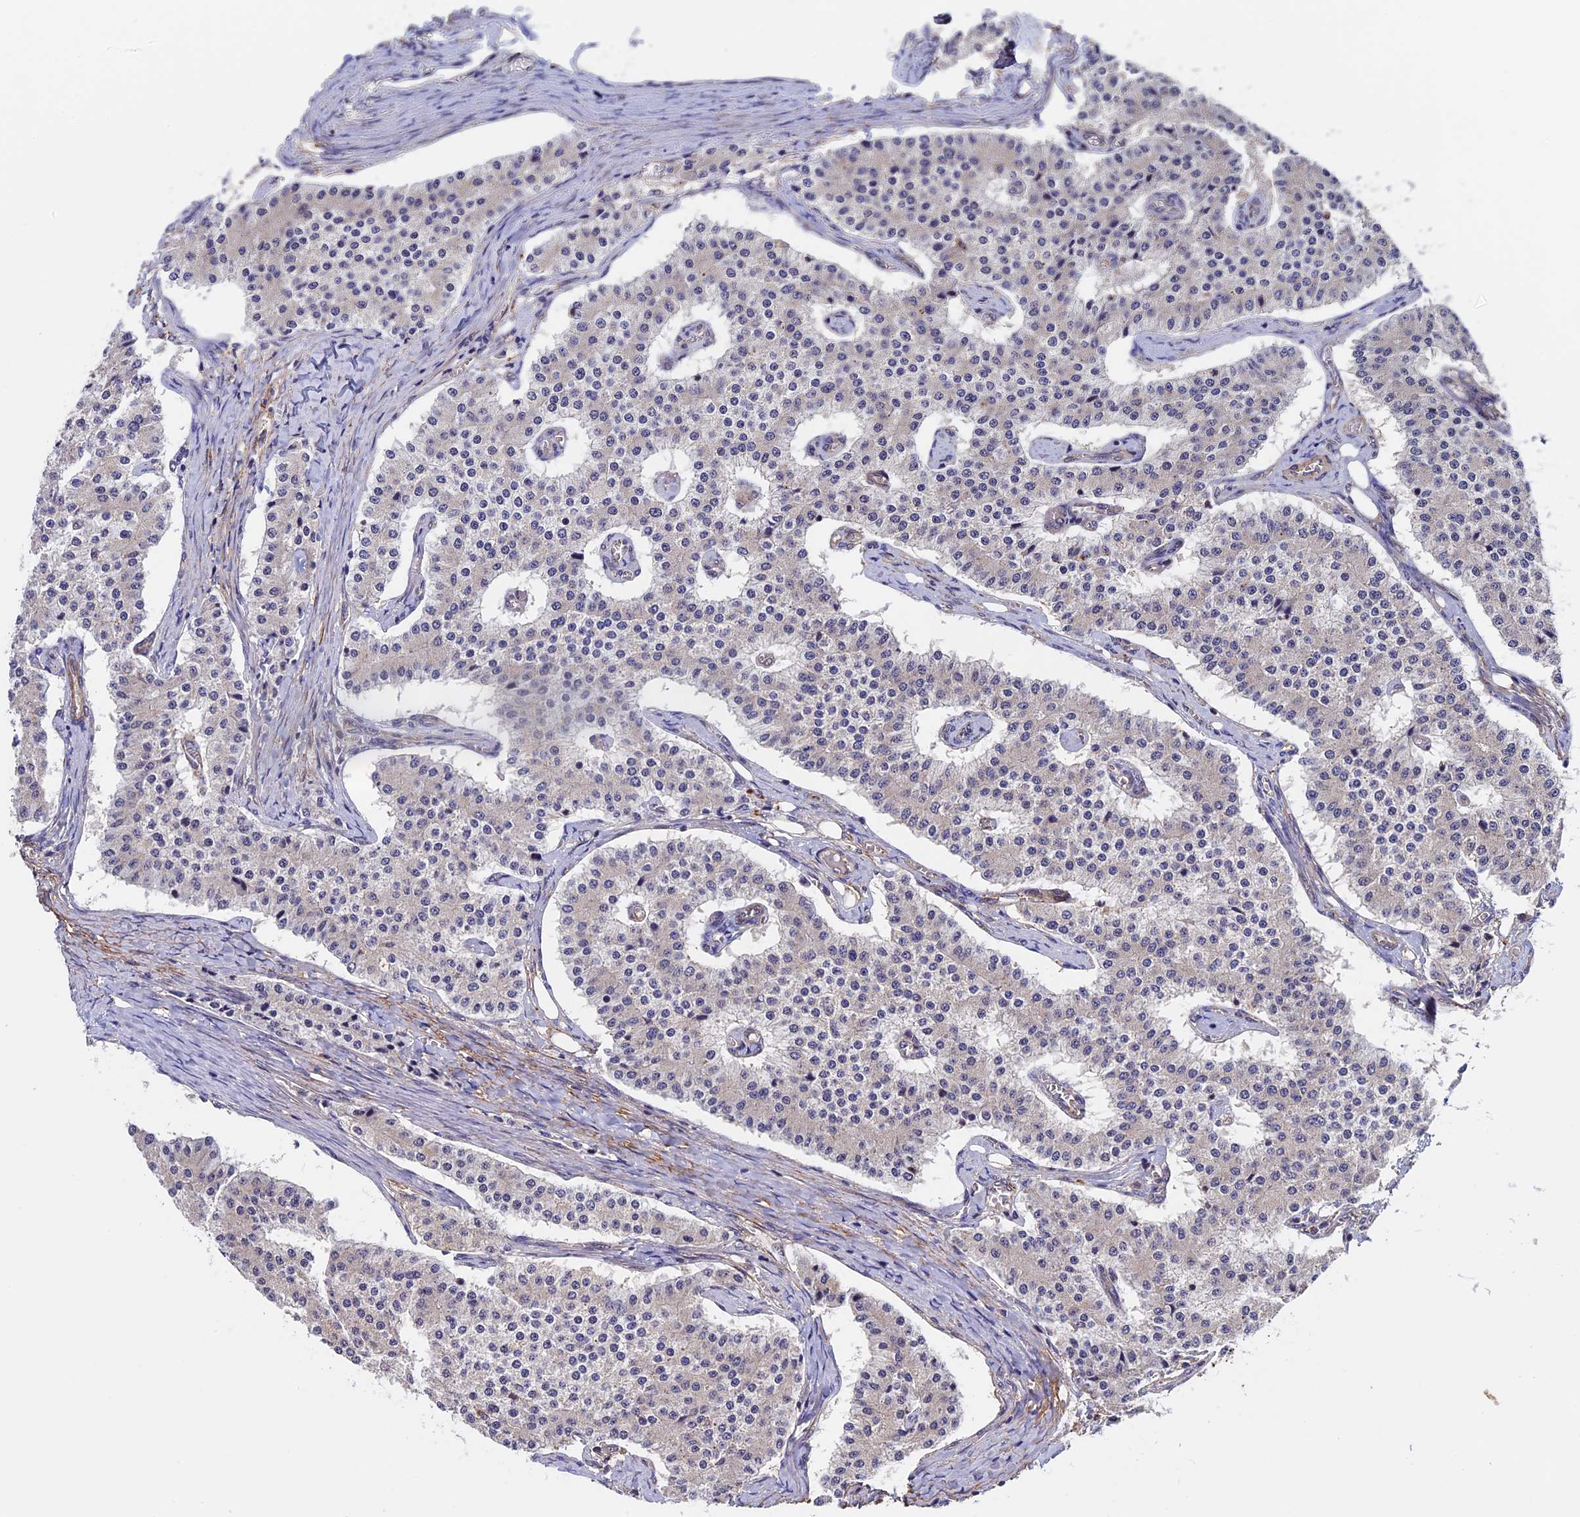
{"staining": {"intensity": "negative", "quantity": "none", "location": "none"}, "tissue": "carcinoid", "cell_type": "Tumor cells", "image_type": "cancer", "snomed": [{"axis": "morphology", "description": "Carcinoid, malignant, NOS"}, {"axis": "topography", "description": "Colon"}], "caption": "A high-resolution photomicrograph shows immunohistochemistry (IHC) staining of carcinoid (malignant), which reveals no significant expression in tumor cells. (DAB immunohistochemistry visualized using brightfield microscopy, high magnification).", "gene": "SLC9A5", "patient": {"sex": "female", "age": 52}}